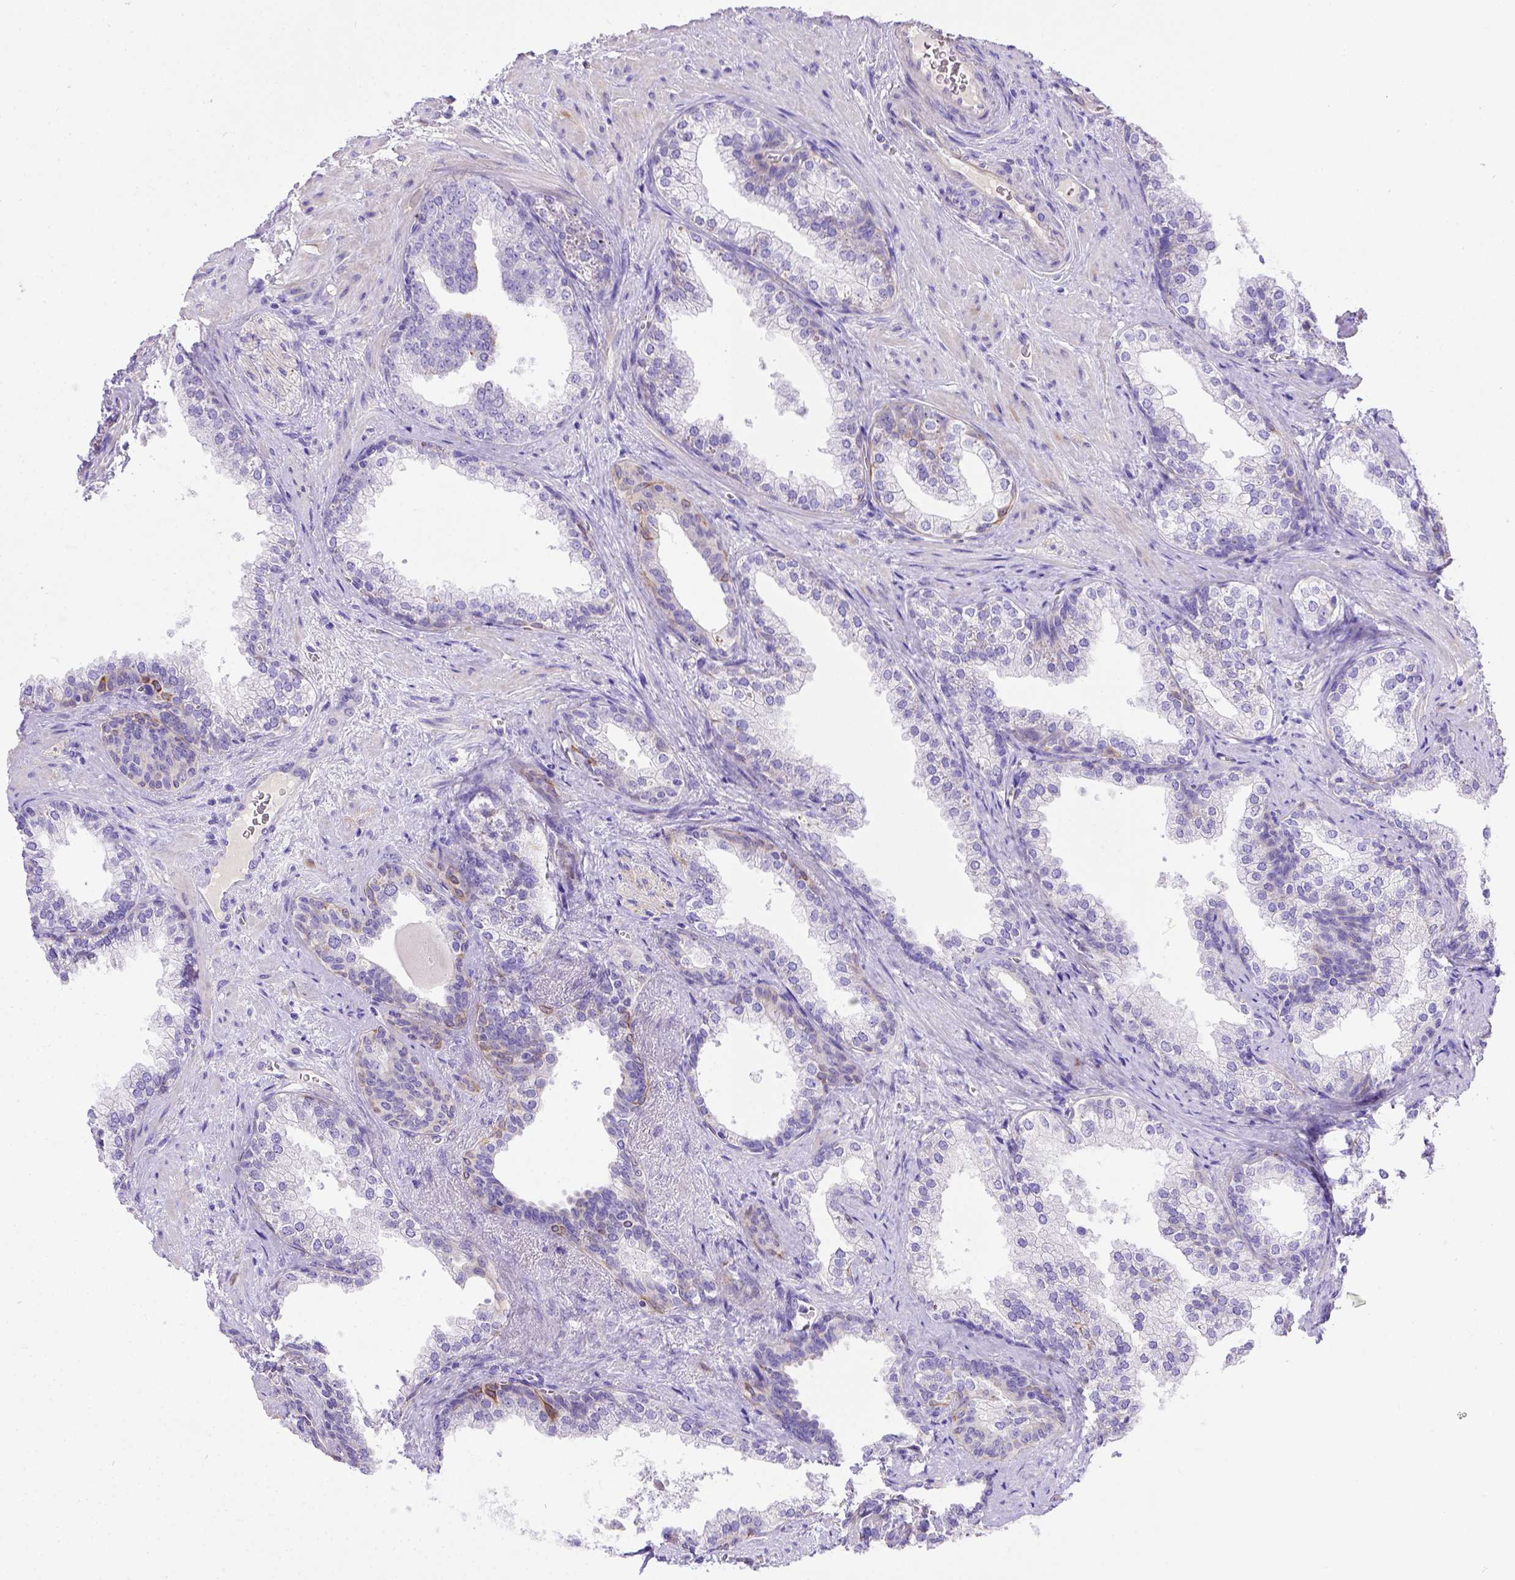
{"staining": {"intensity": "weak", "quantity": "<25%", "location": "cytoplasmic/membranous"}, "tissue": "prostate", "cell_type": "Glandular cells", "image_type": "normal", "snomed": [{"axis": "morphology", "description": "Normal tissue, NOS"}, {"axis": "topography", "description": "Prostate"}], "caption": "Photomicrograph shows no protein staining in glandular cells of normal prostate.", "gene": "LRRC18", "patient": {"sex": "male", "age": 79}}